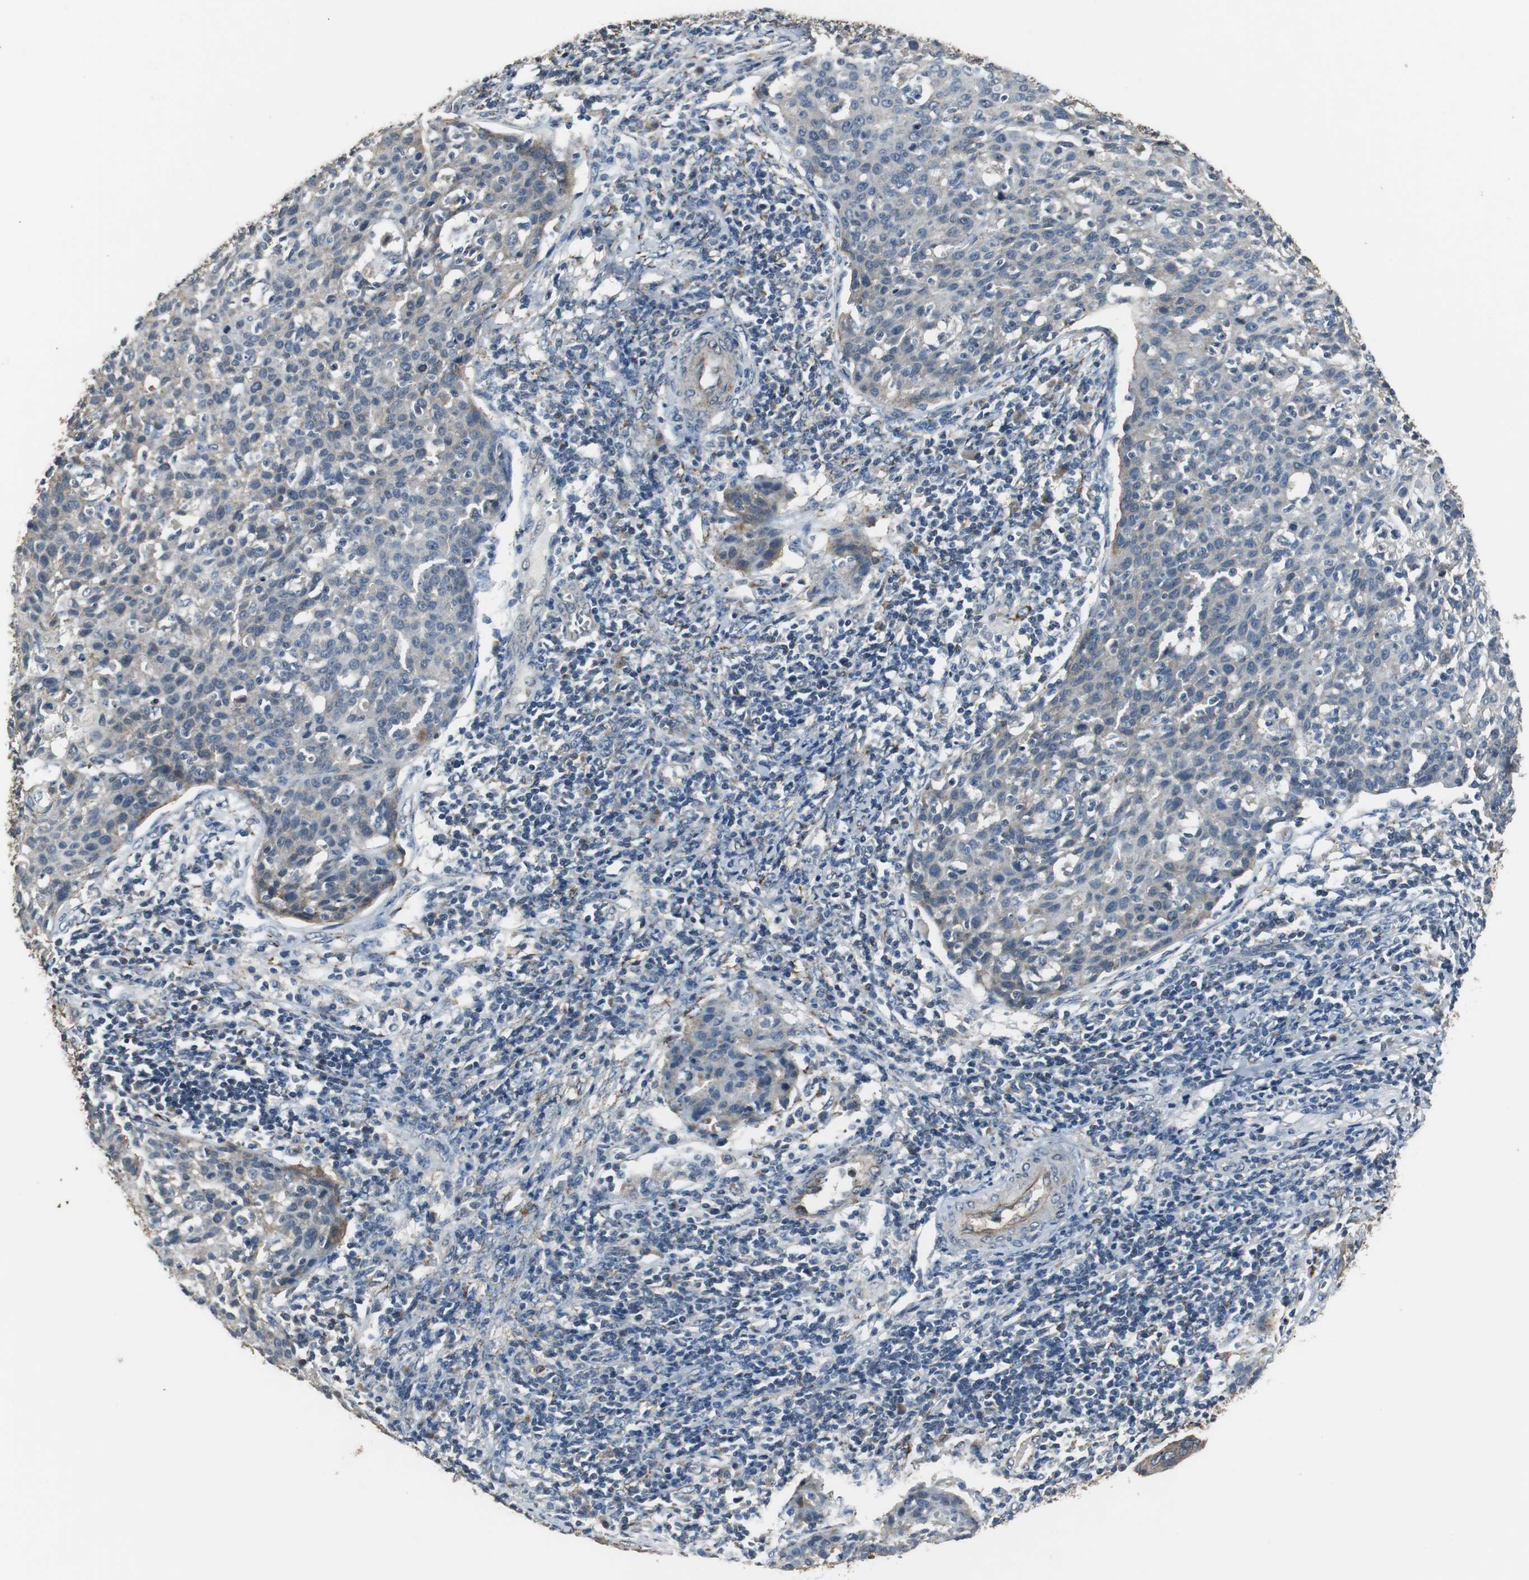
{"staining": {"intensity": "weak", "quantity": ">75%", "location": "cytoplasmic/membranous"}, "tissue": "cervical cancer", "cell_type": "Tumor cells", "image_type": "cancer", "snomed": [{"axis": "morphology", "description": "Squamous cell carcinoma, NOS"}, {"axis": "topography", "description": "Cervix"}], "caption": "Tumor cells show low levels of weak cytoplasmic/membranous staining in approximately >75% of cells in human cervical cancer.", "gene": "JTB", "patient": {"sex": "female", "age": 38}}